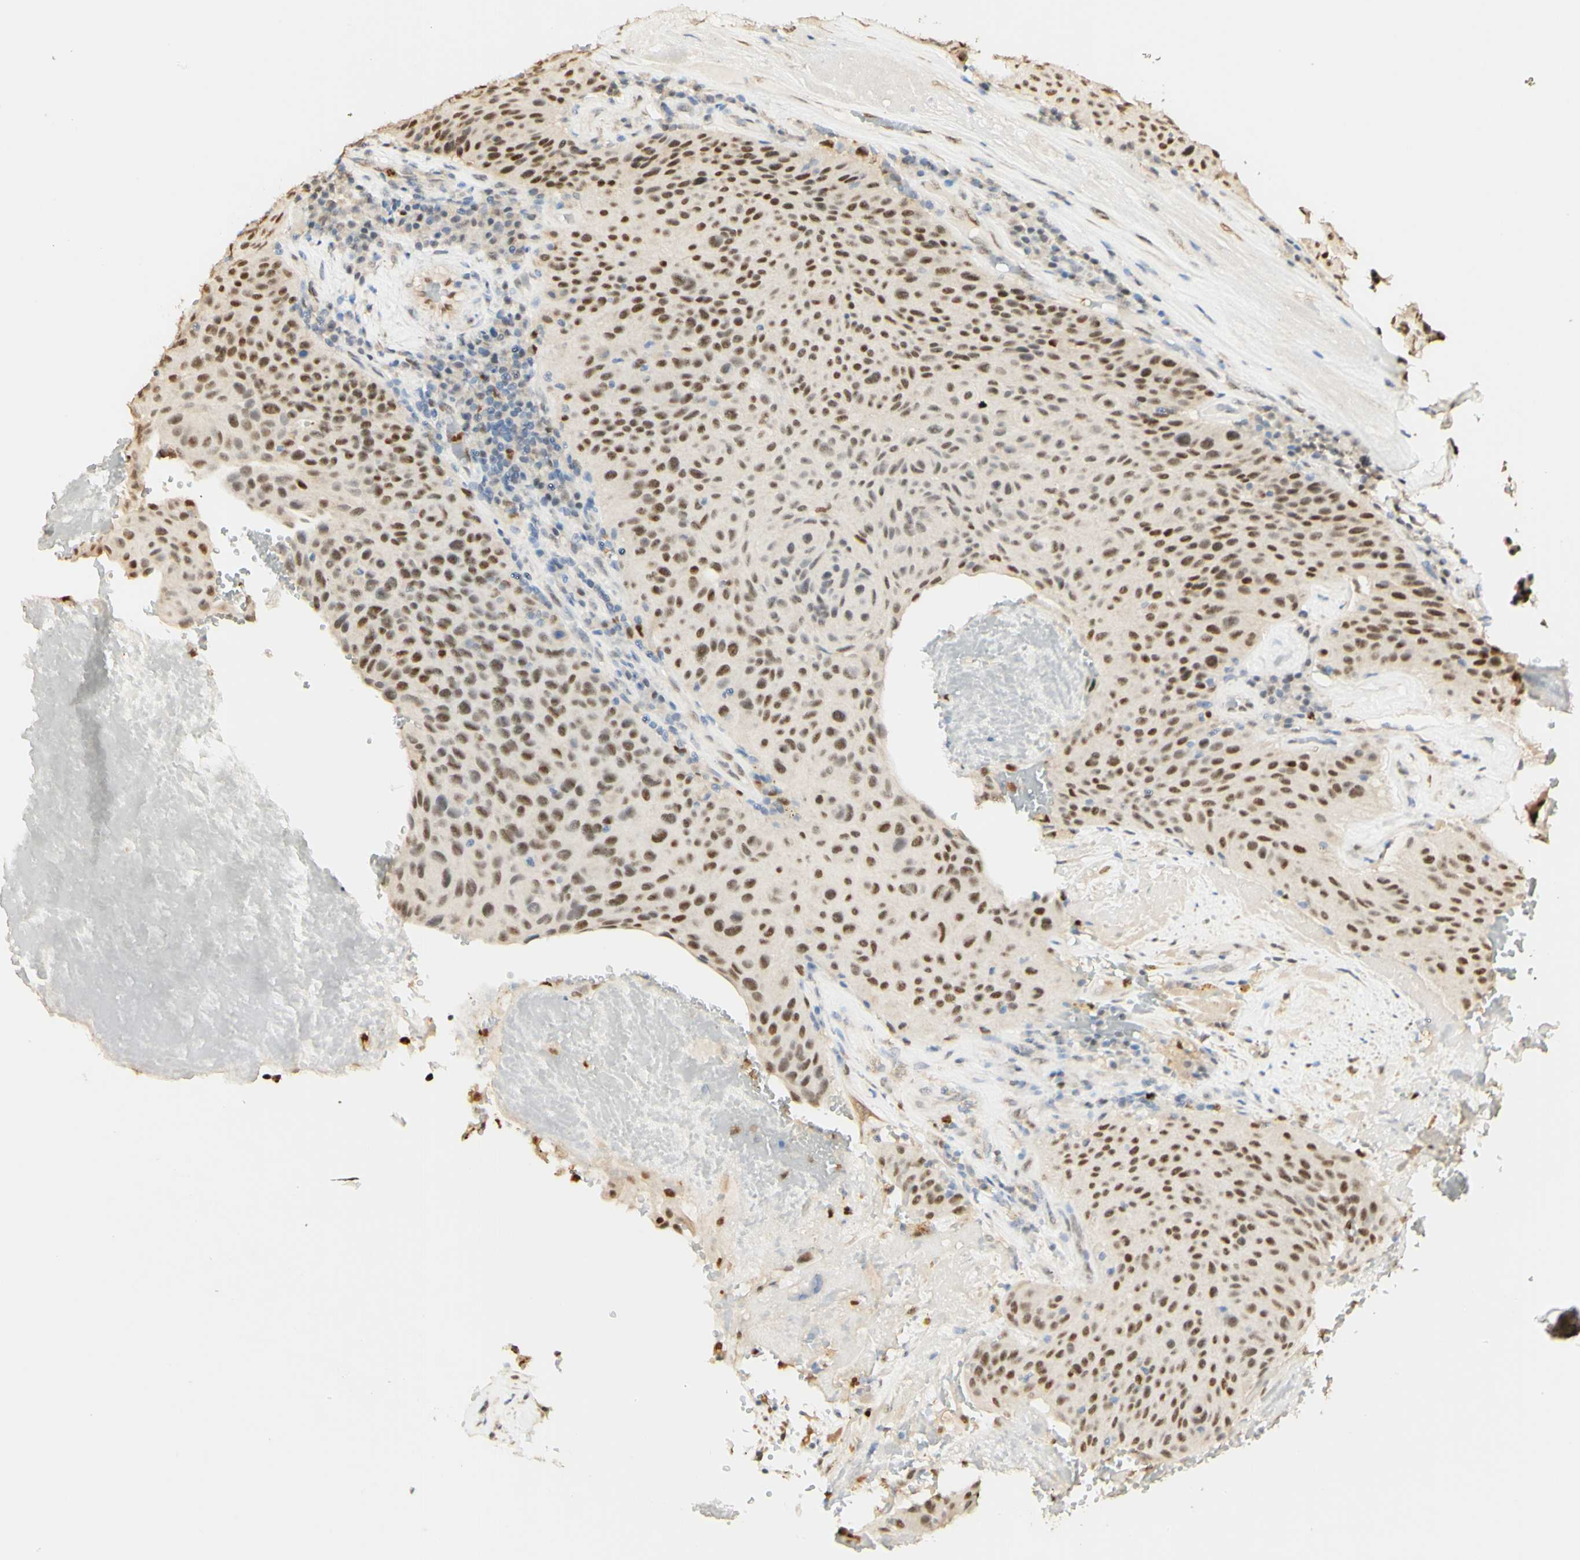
{"staining": {"intensity": "strong", "quantity": "25%-75%", "location": "nuclear"}, "tissue": "urothelial cancer", "cell_type": "Tumor cells", "image_type": "cancer", "snomed": [{"axis": "morphology", "description": "Urothelial carcinoma, High grade"}, {"axis": "topography", "description": "Urinary bladder"}], "caption": "Tumor cells show high levels of strong nuclear staining in about 25%-75% of cells in high-grade urothelial carcinoma.", "gene": "MAP3K4", "patient": {"sex": "male", "age": 66}}